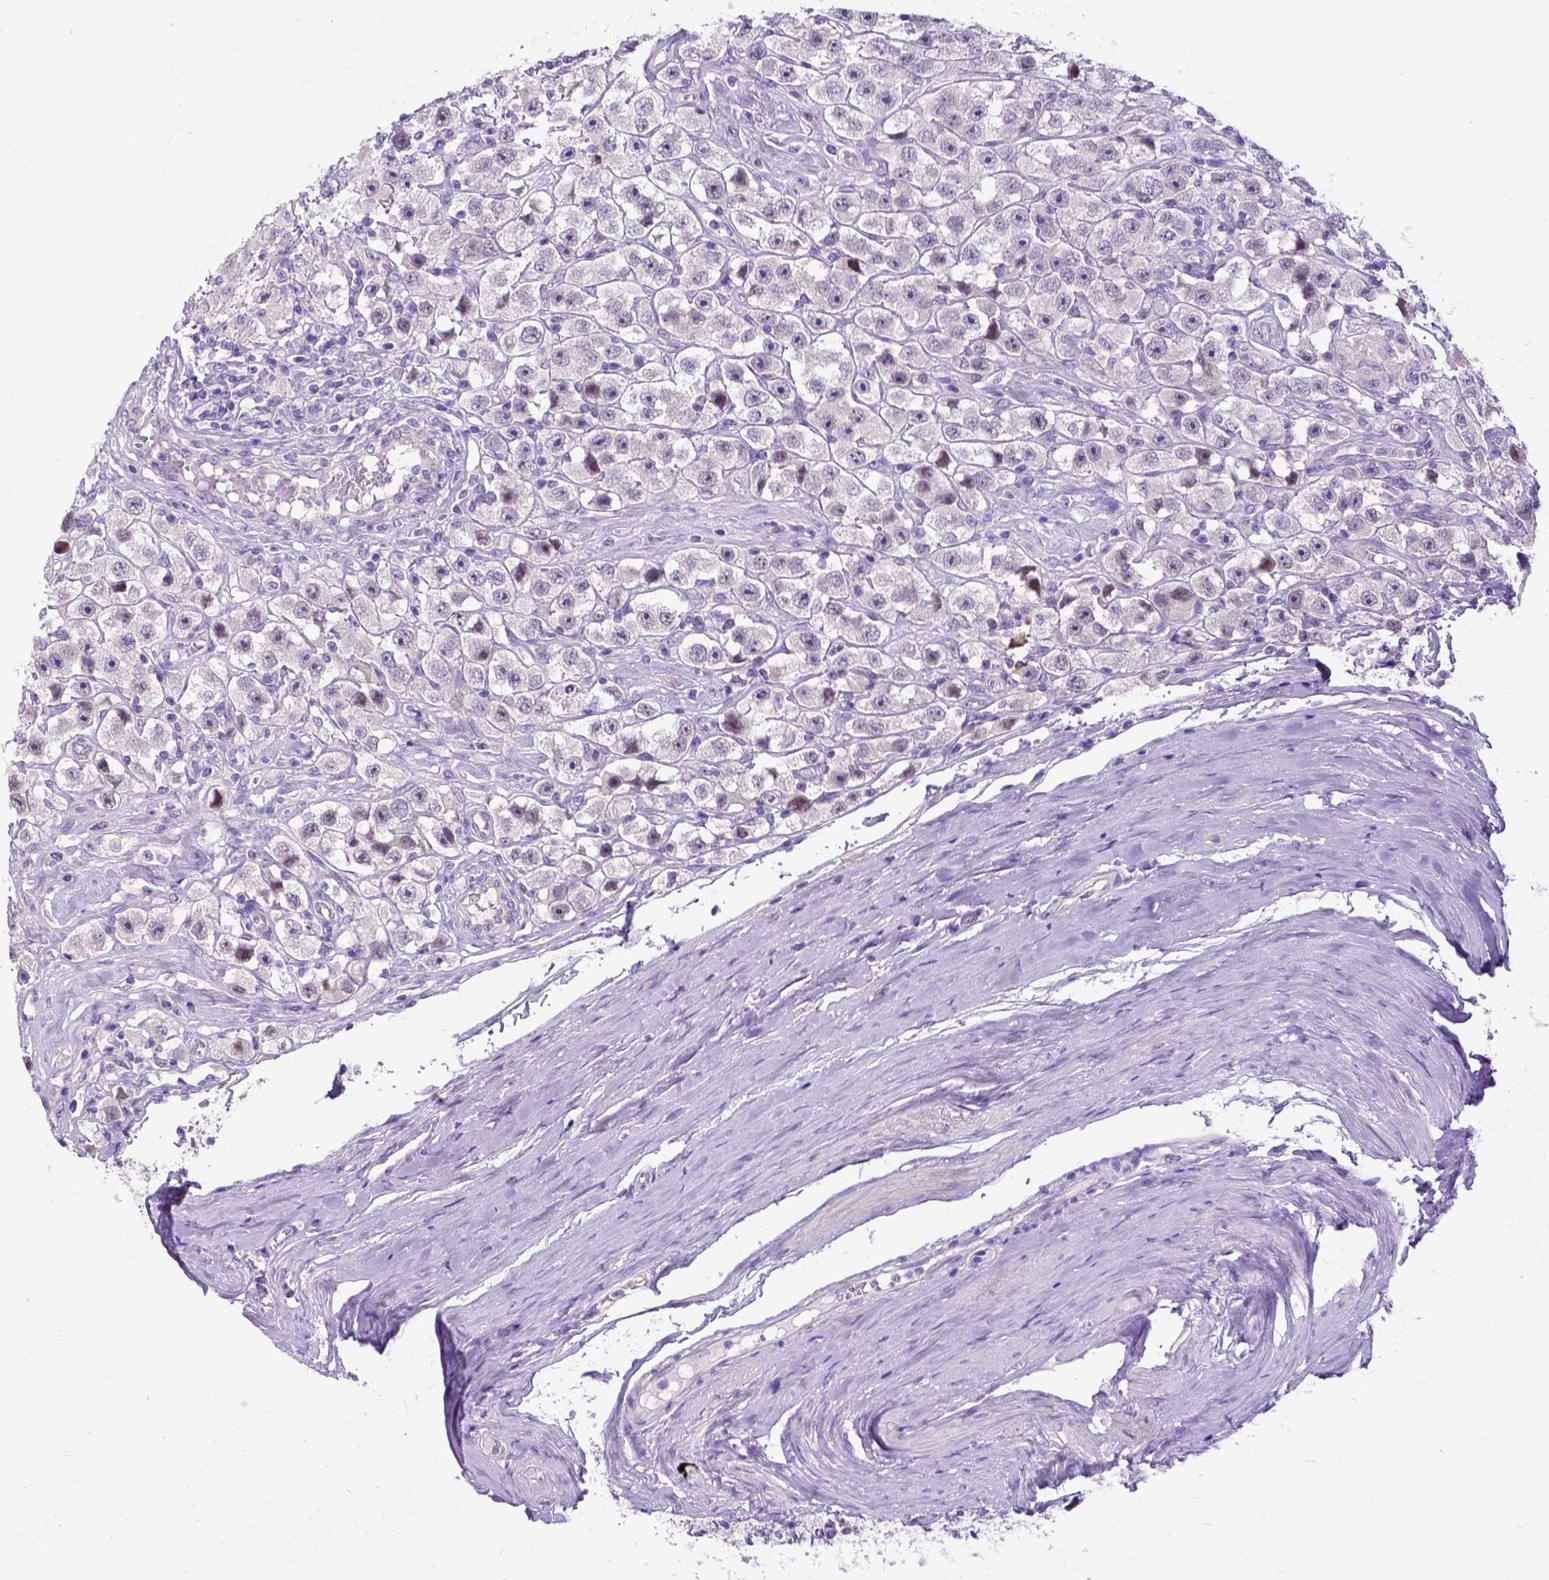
{"staining": {"intensity": "weak", "quantity": "<25%", "location": "cytoplasmic/membranous,nuclear"}, "tissue": "testis cancer", "cell_type": "Tumor cells", "image_type": "cancer", "snomed": [{"axis": "morphology", "description": "Seminoma, NOS"}, {"axis": "topography", "description": "Testis"}], "caption": "An image of seminoma (testis) stained for a protein reveals no brown staining in tumor cells.", "gene": "NEK5", "patient": {"sex": "male", "age": 45}}